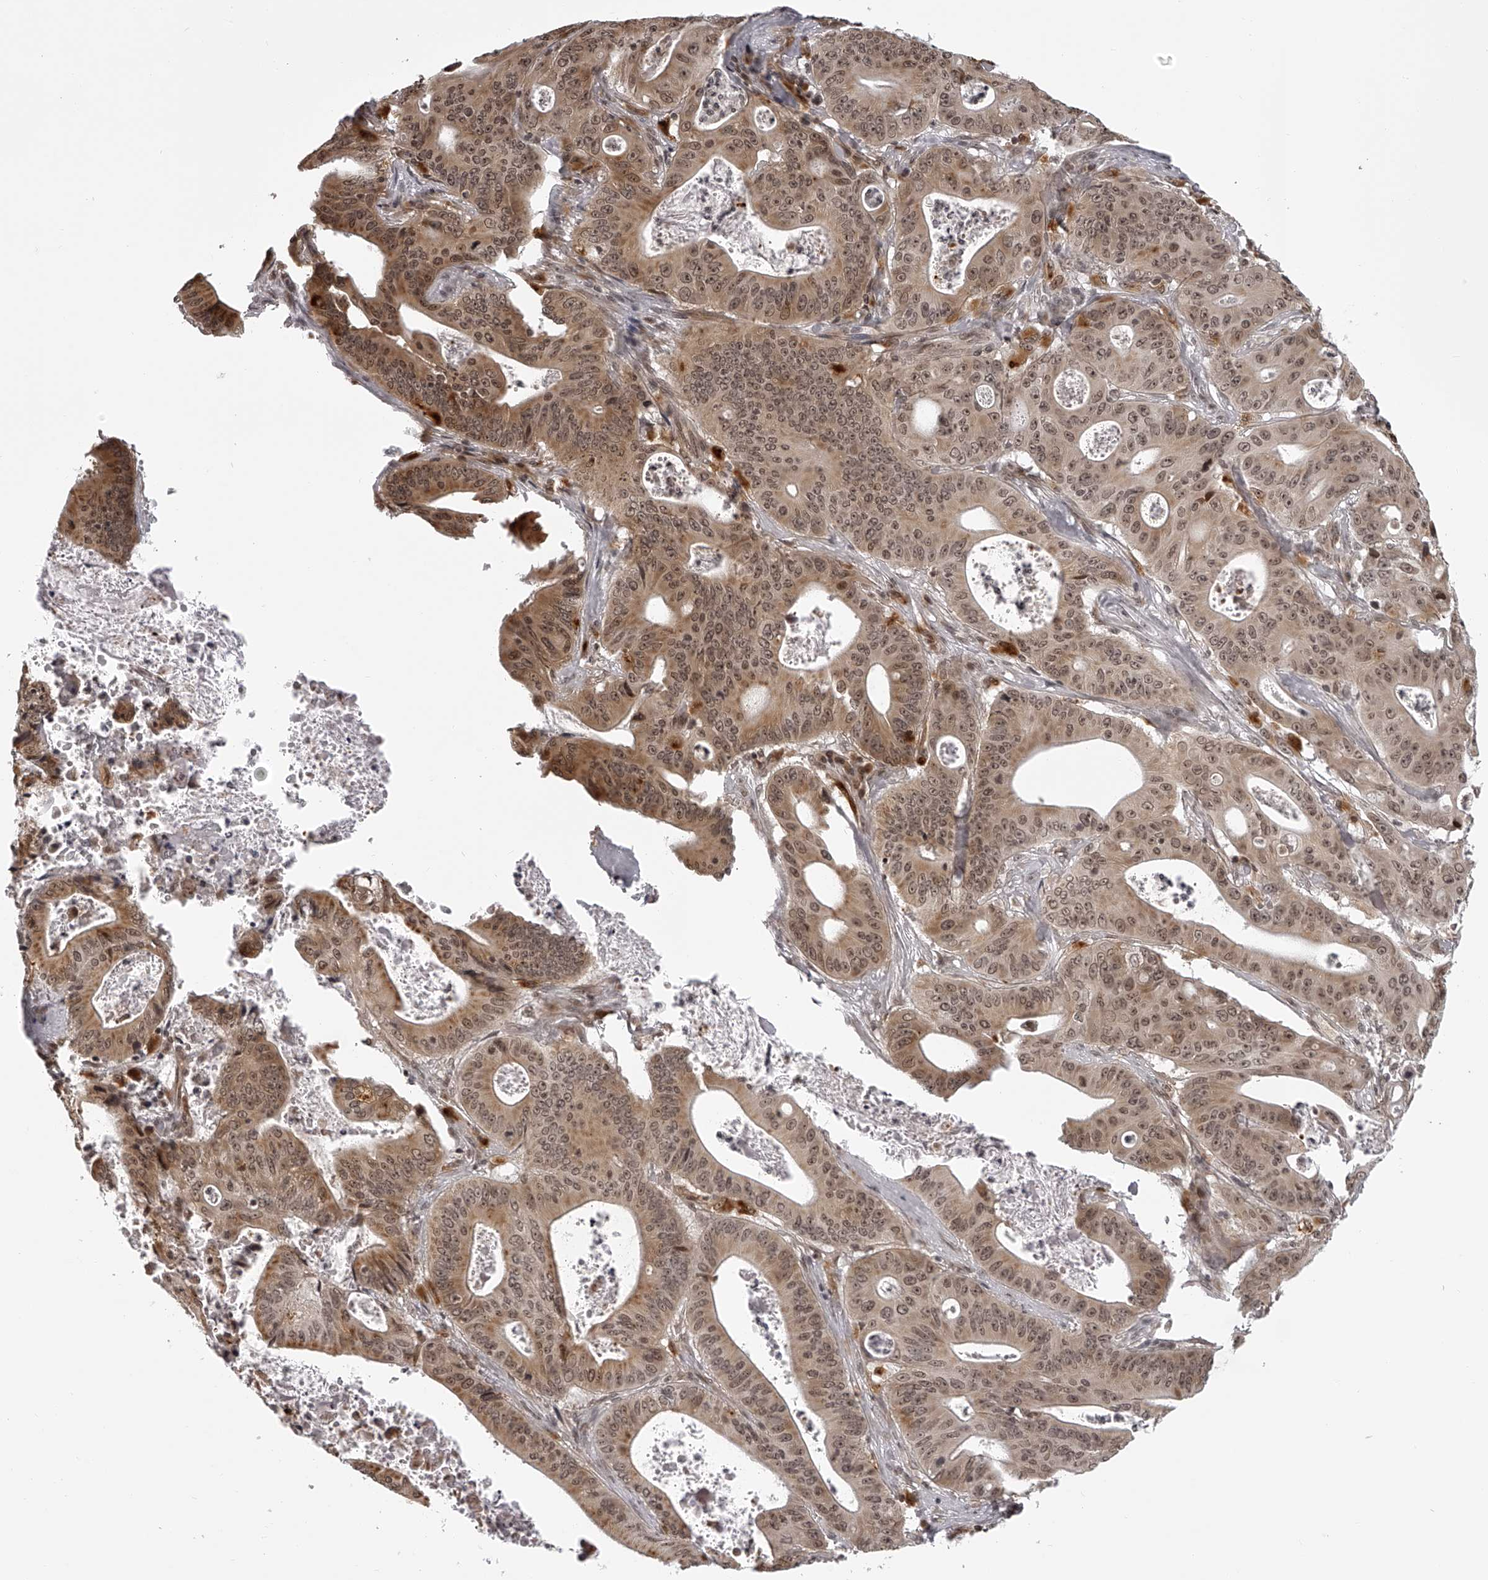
{"staining": {"intensity": "moderate", "quantity": ">75%", "location": "cytoplasmic/membranous,nuclear"}, "tissue": "pancreatic cancer", "cell_type": "Tumor cells", "image_type": "cancer", "snomed": [{"axis": "morphology", "description": "Normal tissue, NOS"}, {"axis": "topography", "description": "Lymph node"}], "caption": "About >75% of tumor cells in pancreatic cancer show moderate cytoplasmic/membranous and nuclear protein positivity as visualized by brown immunohistochemical staining.", "gene": "ODF2L", "patient": {"sex": "male", "age": 62}}